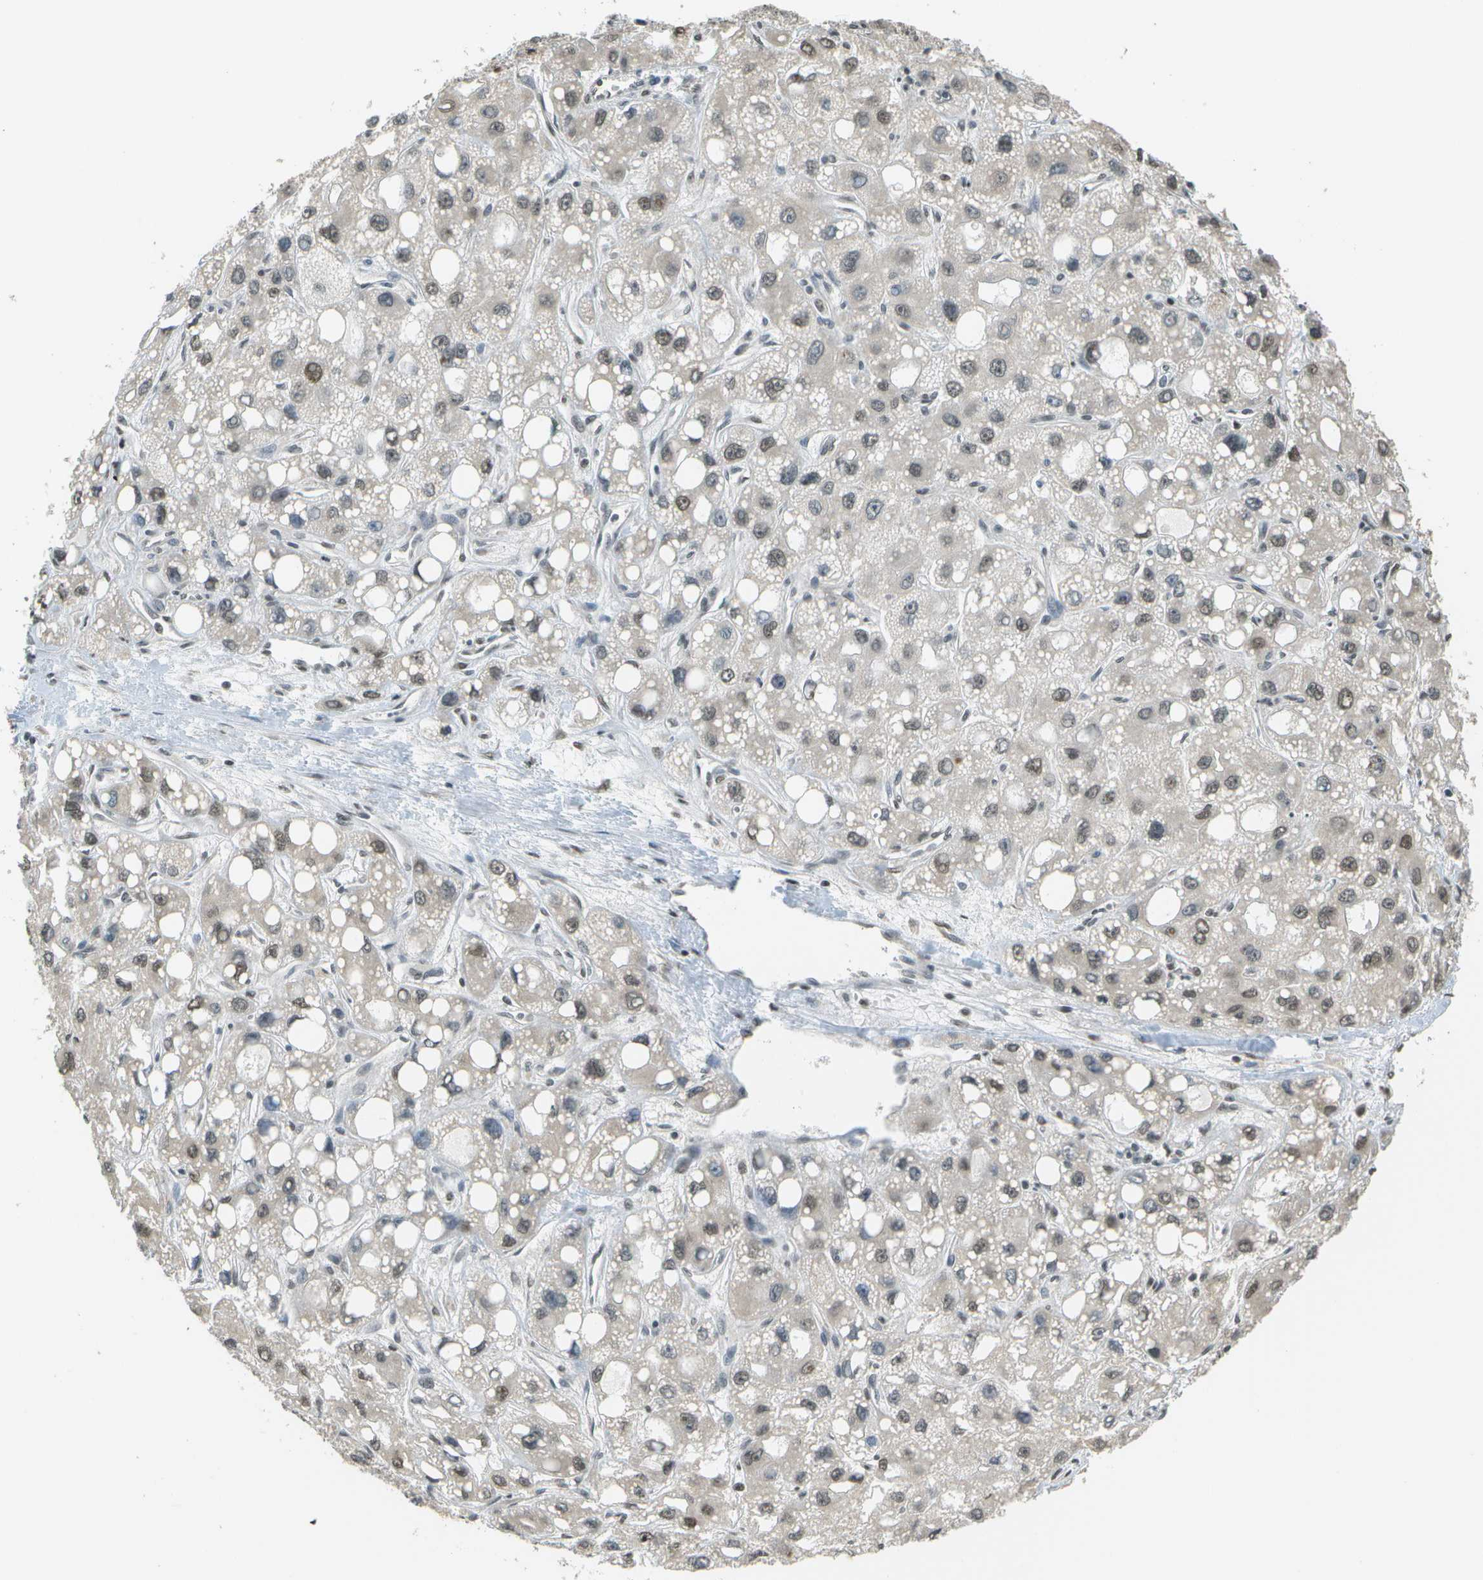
{"staining": {"intensity": "weak", "quantity": ">75%", "location": "nuclear"}, "tissue": "liver cancer", "cell_type": "Tumor cells", "image_type": "cancer", "snomed": [{"axis": "morphology", "description": "Carcinoma, Hepatocellular, NOS"}, {"axis": "topography", "description": "Liver"}], "caption": "A high-resolution image shows immunohistochemistry staining of hepatocellular carcinoma (liver), which demonstrates weak nuclear expression in about >75% of tumor cells. Immunohistochemistry (ihc) stains the protein in brown and the nuclei are stained blue.", "gene": "ABL2", "patient": {"sex": "male", "age": 55}}